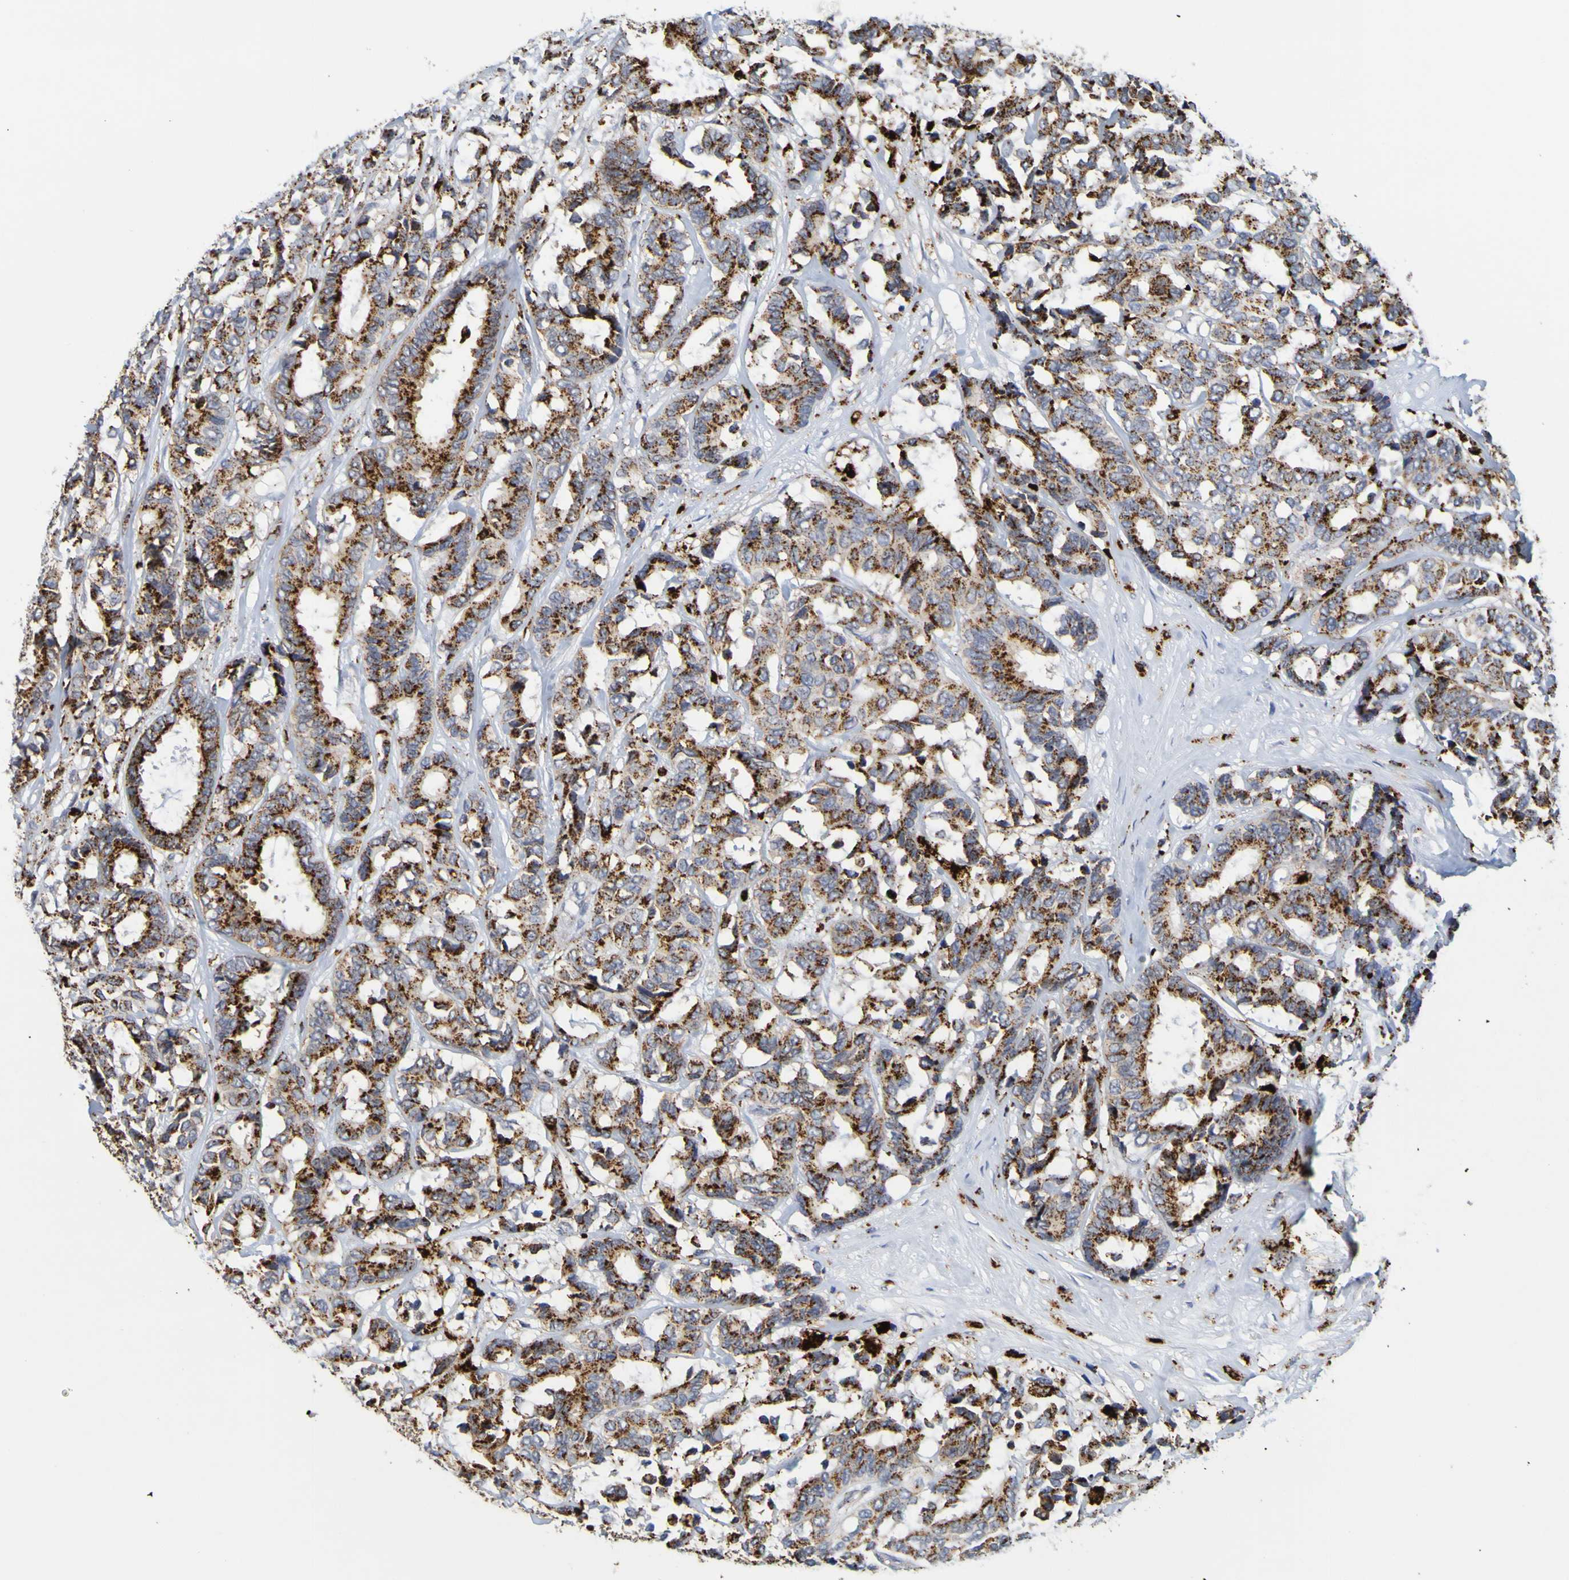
{"staining": {"intensity": "strong", "quantity": ">75%", "location": "cytoplasmic/membranous"}, "tissue": "breast cancer", "cell_type": "Tumor cells", "image_type": "cancer", "snomed": [{"axis": "morphology", "description": "Duct carcinoma"}, {"axis": "topography", "description": "Breast"}], "caption": "Strong cytoplasmic/membranous expression for a protein is appreciated in about >75% of tumor cells of intraductal carcinoma (breast) using IHC.", "gene": "TPH1", "patient": {"sex": "female", "age": 87}}